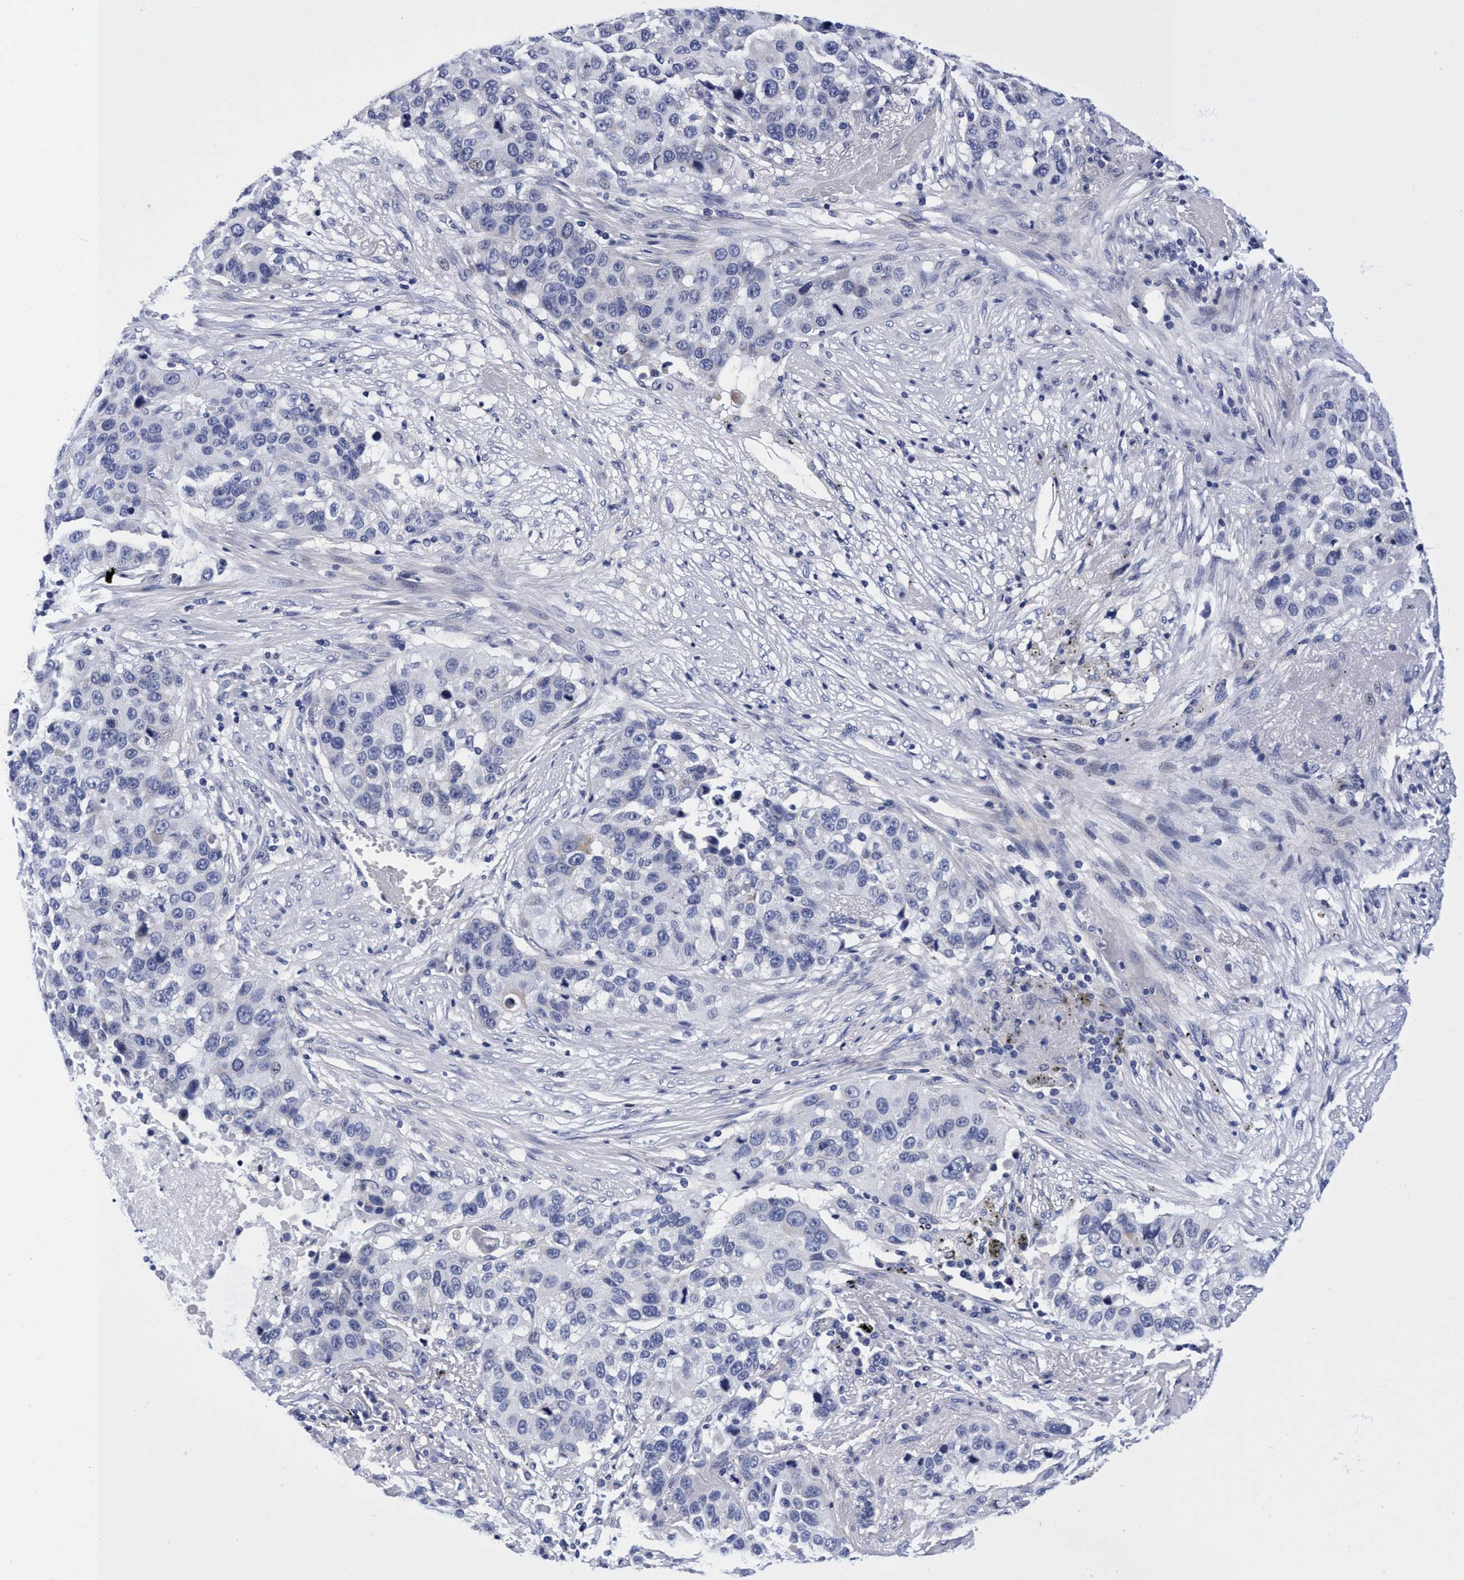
{"staining": {"intensity": "negative", "quantity": "none", "location": "none"}, "tissue": "lung cancer", "cell_type": "Tumor cells", "image_type": "cancer", "snomed": [{"axis": "morphology", "description": "Squamous cell carcinoma, NOS"}, {"axis": "topography", "description": "Lung"}], "caption": "Immunohistochemical staining of squamous cell carcinoma (lung) shows no significant staining in tumor cells.", "gene": "PLPPR1", "patient": {"sex": "male", "age": 57}}